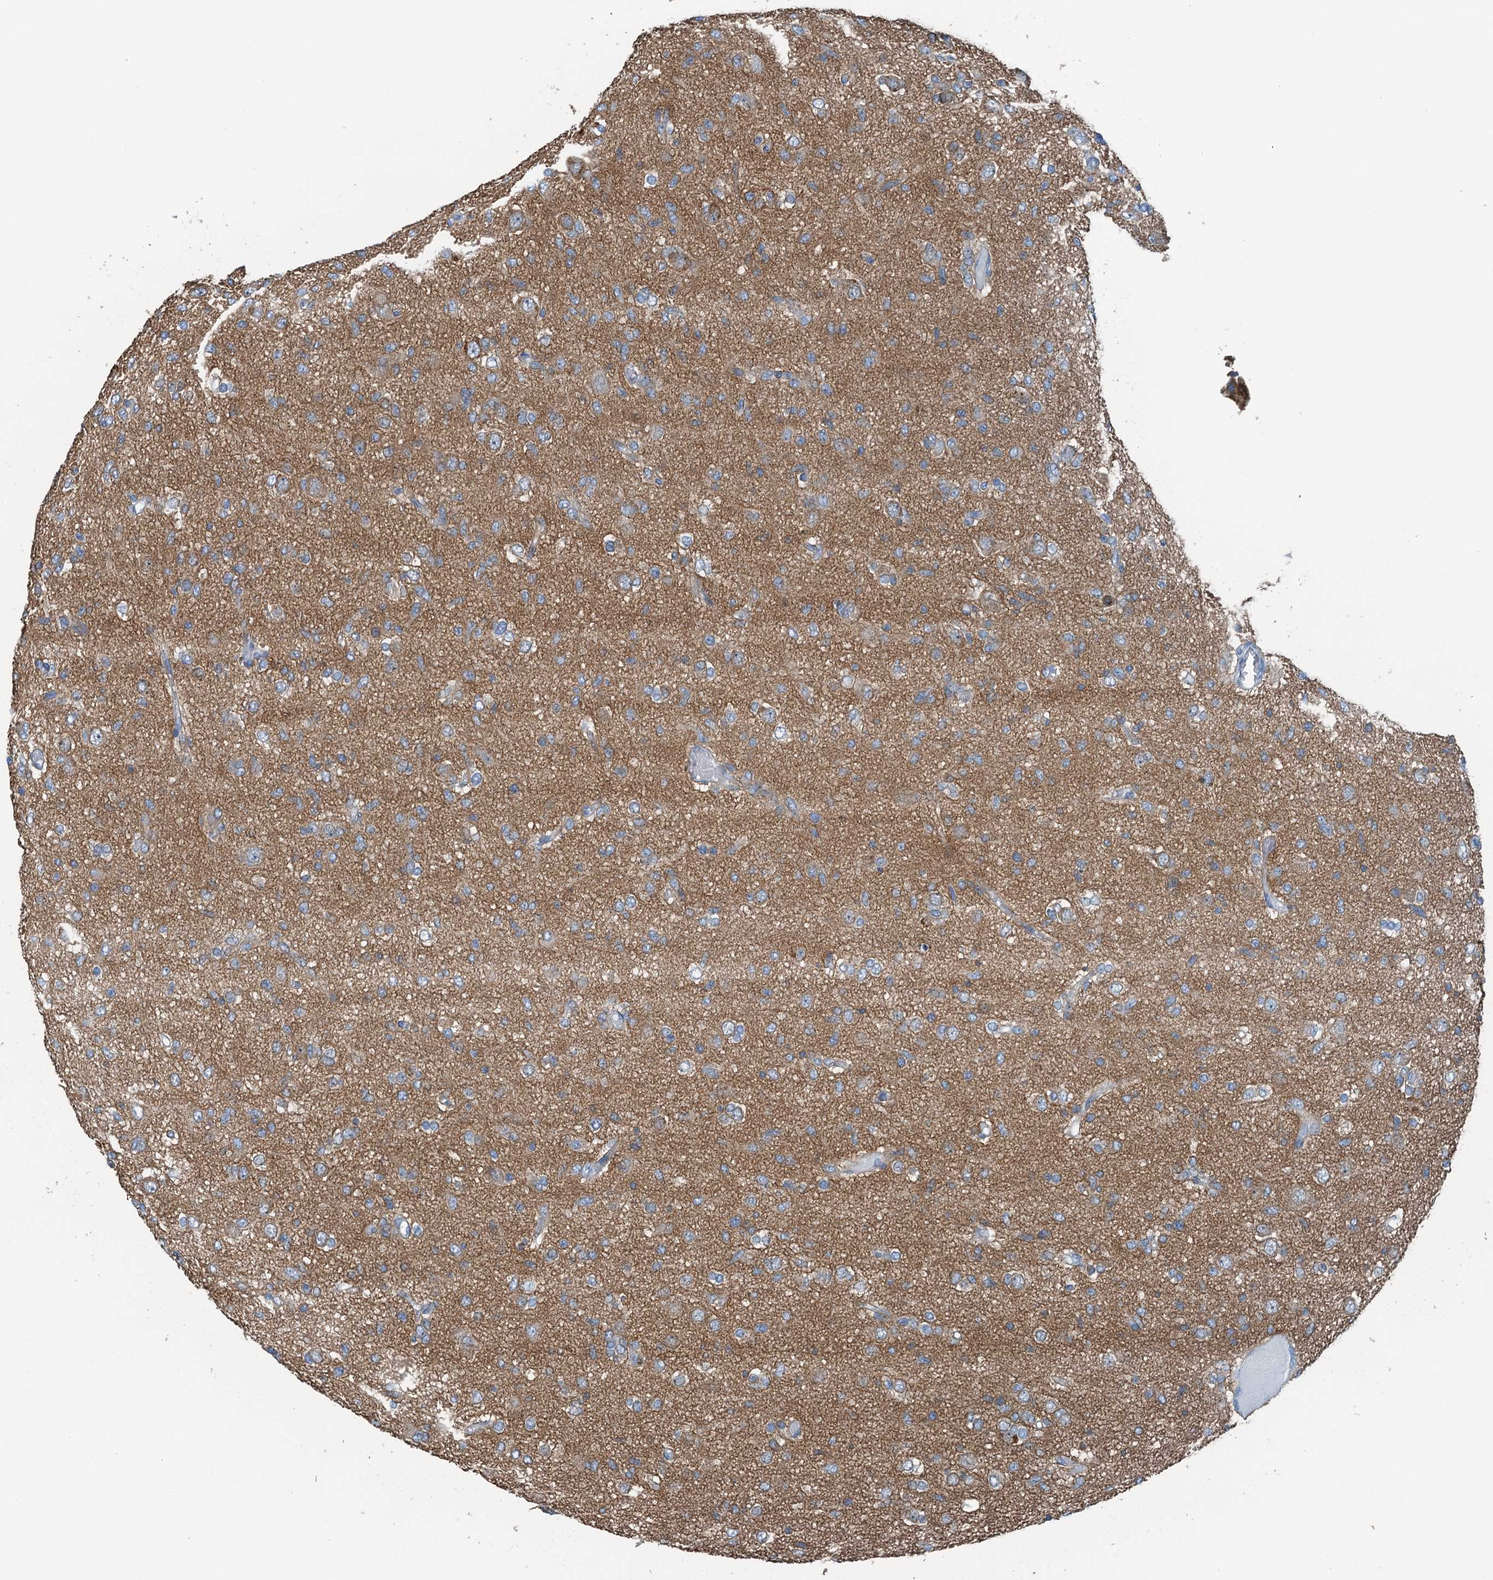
{"staining": {"intensity": "negative", "quantity": "none", "location": "none"}, "tissue": "glioma", "cell_type": "Tumor cells", "image_type": "cancer", "snomed": [{"axis": "morphology", "description": "Glioma, malignant, High grade"}, {"axis": "topography", "description": "Brain"}], "caption": "DAB immunohistochemical staining of high-grade glioma (malignant) exhibits no significant positivity in tumor cells.", "gene": "TMOD2", "patient": {"sex": "female", "age": 59}}